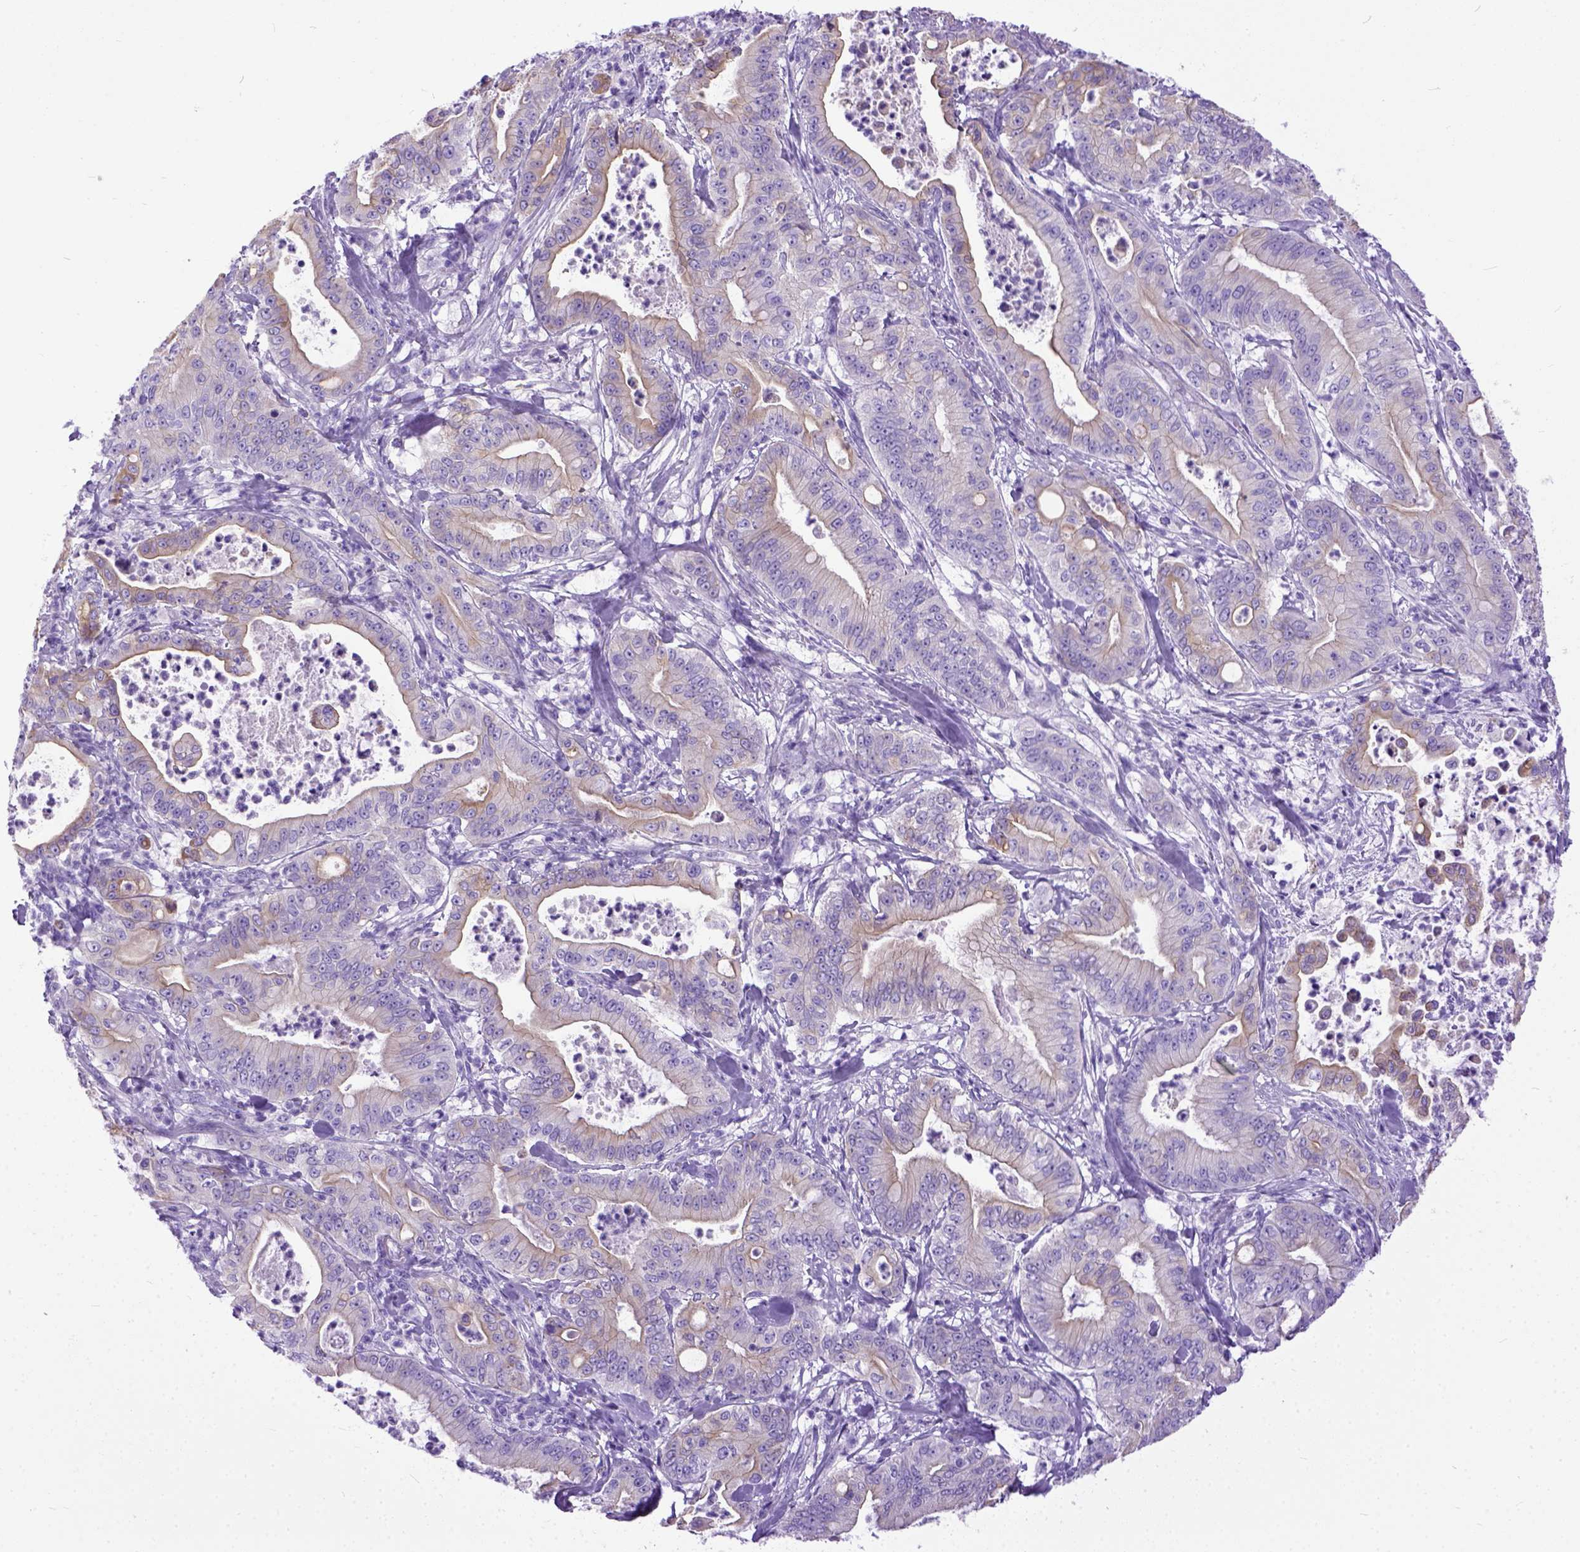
{"staining": {"intensity": "negative", "quantity": "none", "location": "none"}, "tissue": "pancreatic cancer", "cell_type": "Tumor cells", "image_type": "cancer", "snomed": [{"axis": "morphology", "description": "Adenocarcinoma, NOS"}, {"axis": "topography", "description": "Pancreas"}], "caption": "Immunohistochemistry (IHC) image of neoplastic tissue: human pancreatic cancer stained with DAB (3,3'-diaminobenzidine) demonstrates no significant protein staining in tumor cells.", "gene": "PPL", "patient": {"sex": "male", "age": 71}}